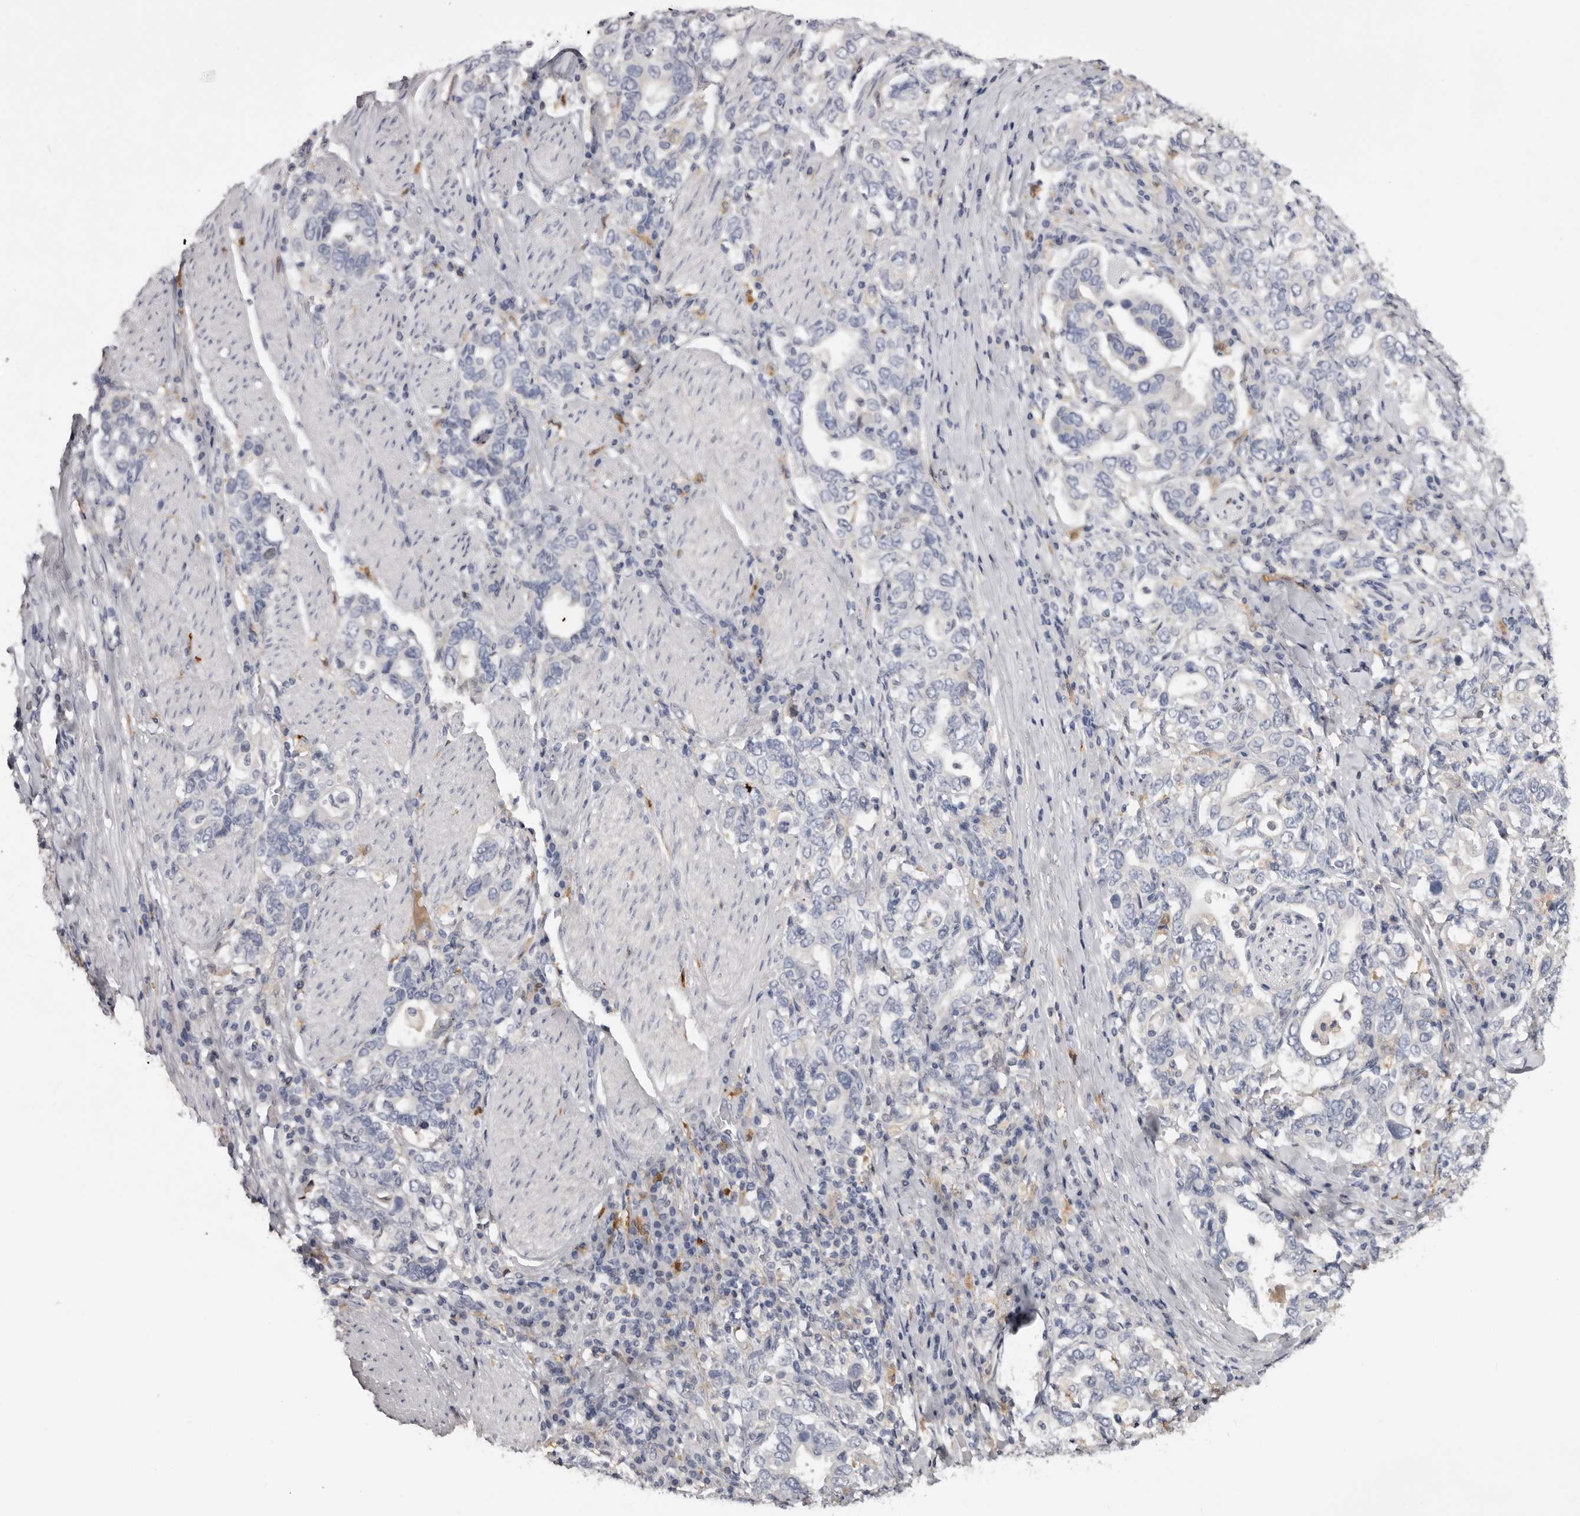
{"staining": {"intensity": "negative", "quantity": "none", "location": "none"}, "tissue": "stomach cancer", "cell_type": "Tumor cells", "image_type": "cancer", "snomed": [{"axis": "morphology", "description": "Adenocarcinoma, NOS"}, {"axis": "topography", "description": "Stomach, upper"}], "caption": "This is a histopathology image of IHC staining of adenocarcinoma (stomach), which shows no positivity in tumor cells.", "gene": "KLHL38", "patient": {"sex": "male", "age": 62}}